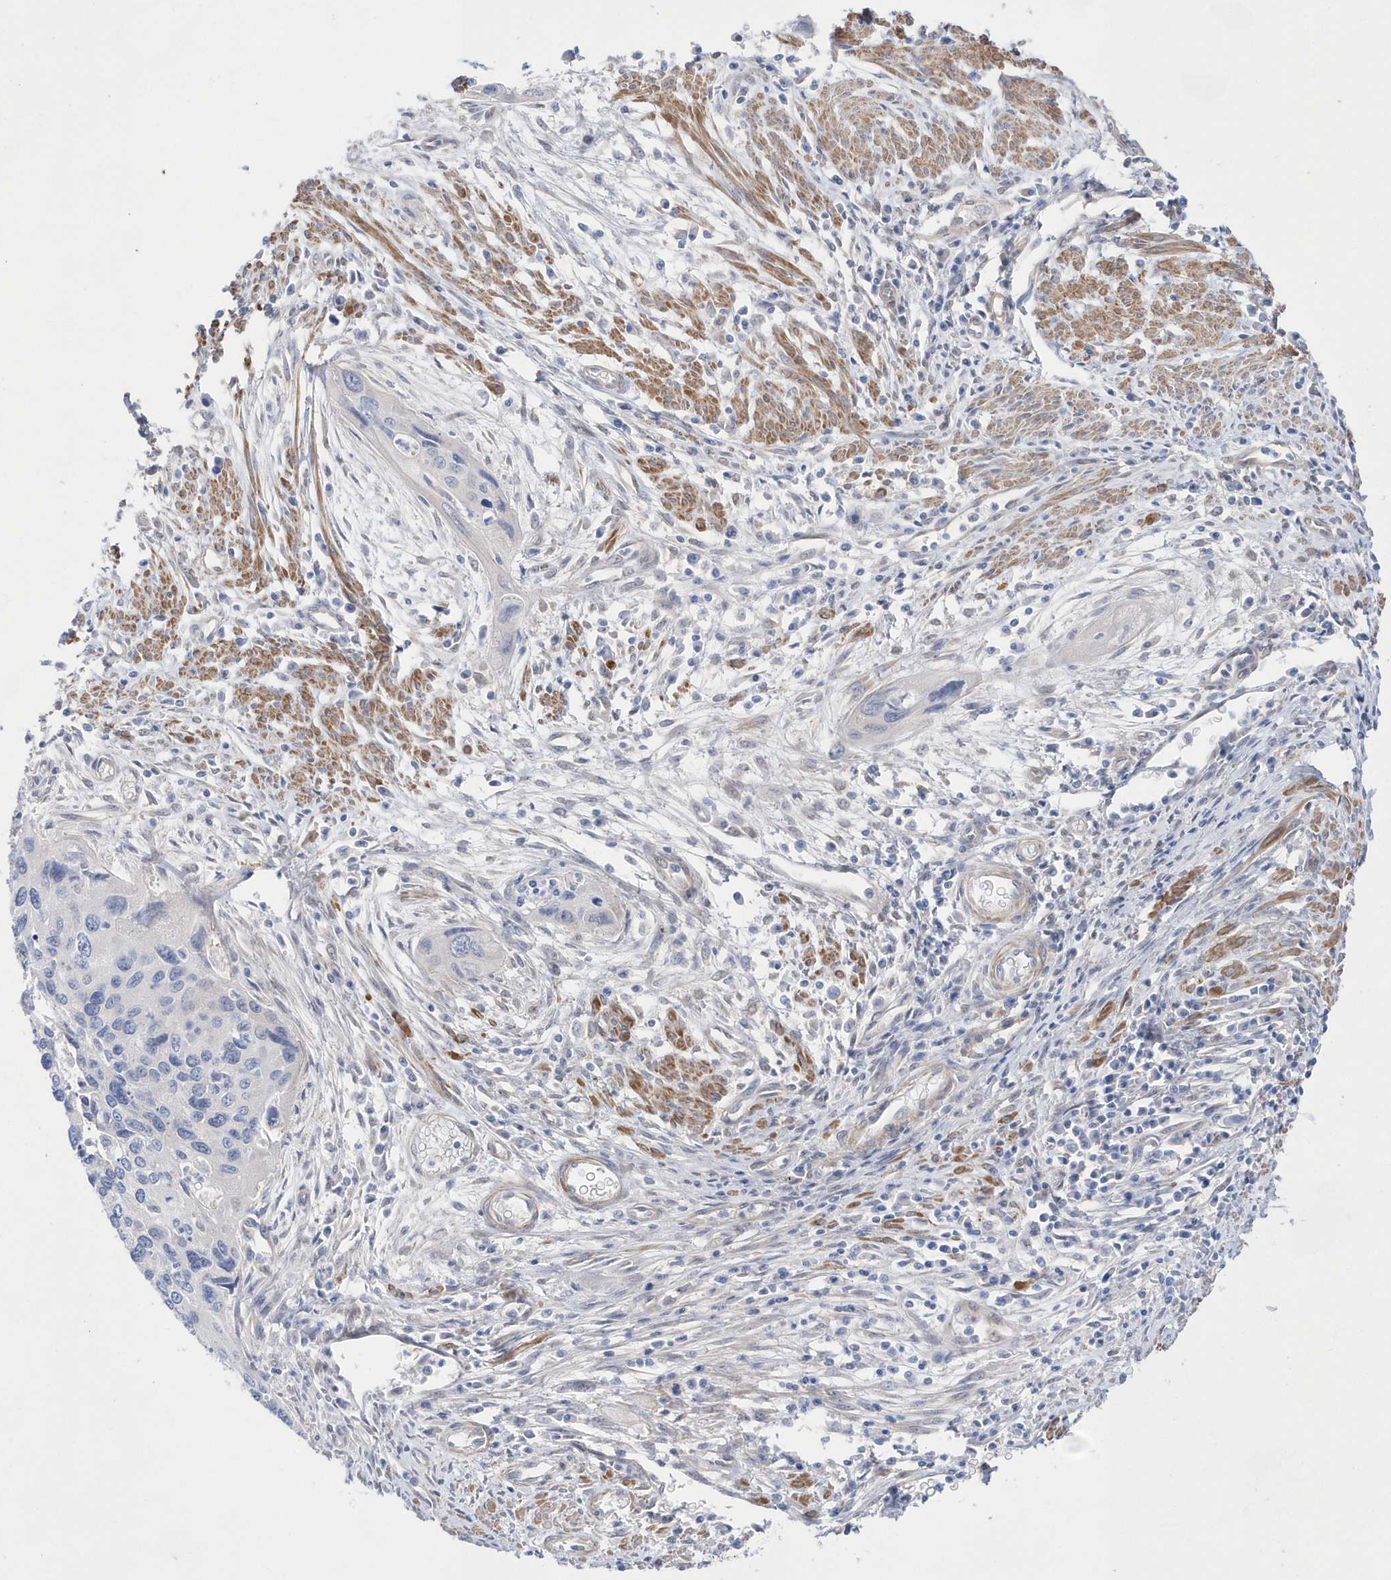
{"staining": {"intensity": "negative", "quantity": "none", "location": "none"}, "tissue": "cervical cancer", "cell_type": "Tumor cells", "image_type": "cancer", "snomed": [{"axis": "morphology", "description": "Squamous cell carcinoma, NOS"}, {"axis": "topography", "description": "Cervix"}], "caption": "High power microscopy histopathology image of an immunohistochemistry (IHC) photomicrograph of cervical cancer (squamous cell carcinoma), revealing no significant positivity in tumor cells.", "gene": "BDH2", "patient": {"sex": "female", "age": 55}}